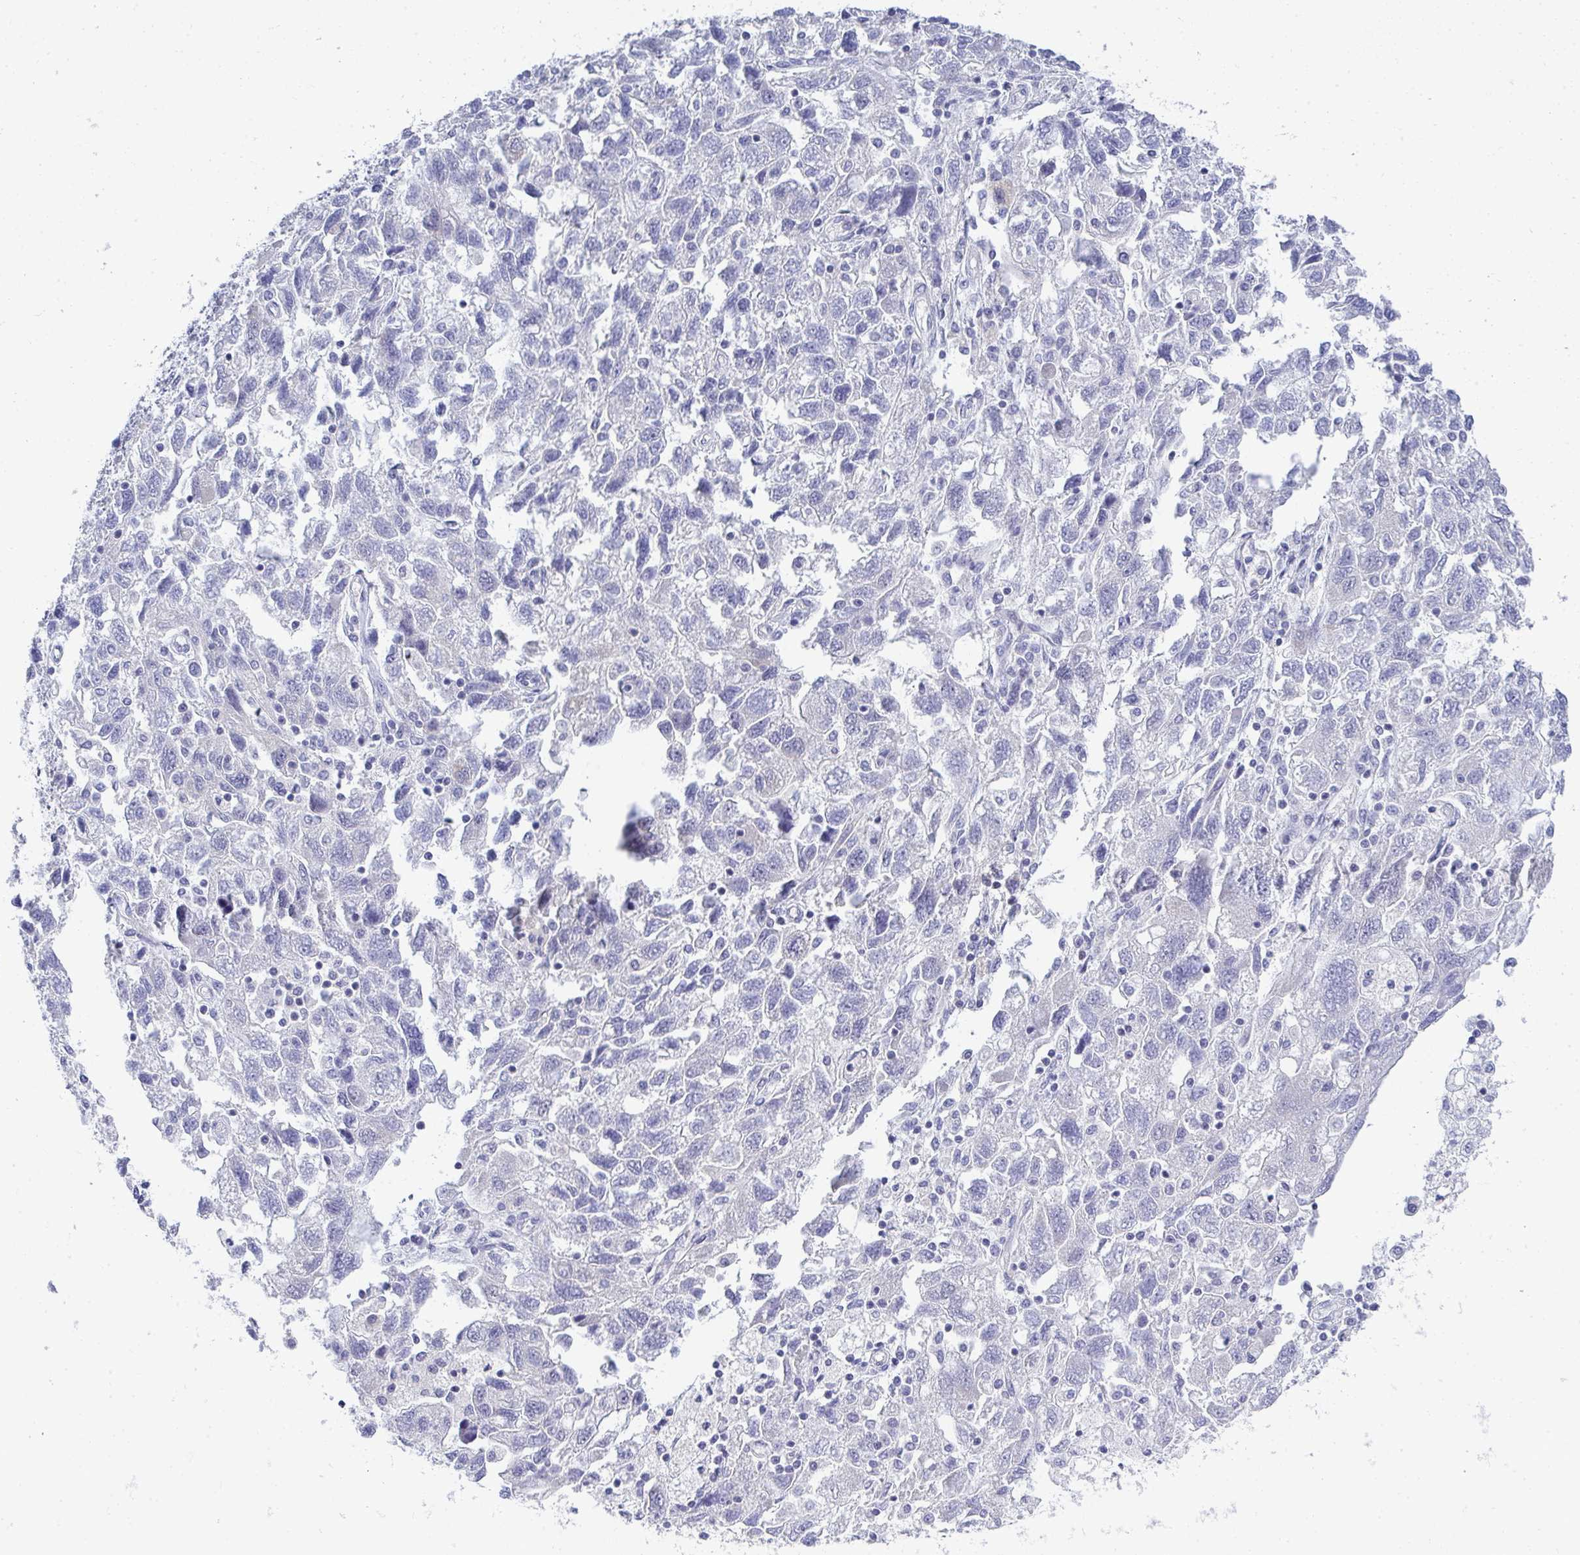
{"staining": {"intensity": "negative", "quantity": "none", "location": "none"}, "tissue": "ovarian cancer", "cell_type": "Tumor cells", "image_type": "cancer", "snomed": [{"axis": "morphology", "description": "Carcinoma, NOS"}, {"axis": "morphology", "description": "Cystadenocarcinoma, serous, NOS"}, {"axis": "topography", "description": "Ovary"}], "caption": "Histopathology image shows no protein positivity in tumor cells of ovarian cancer (carcinoma) tissue.", "gene": "TMEM82", "patient": {"sex": "female", "age": 69}}